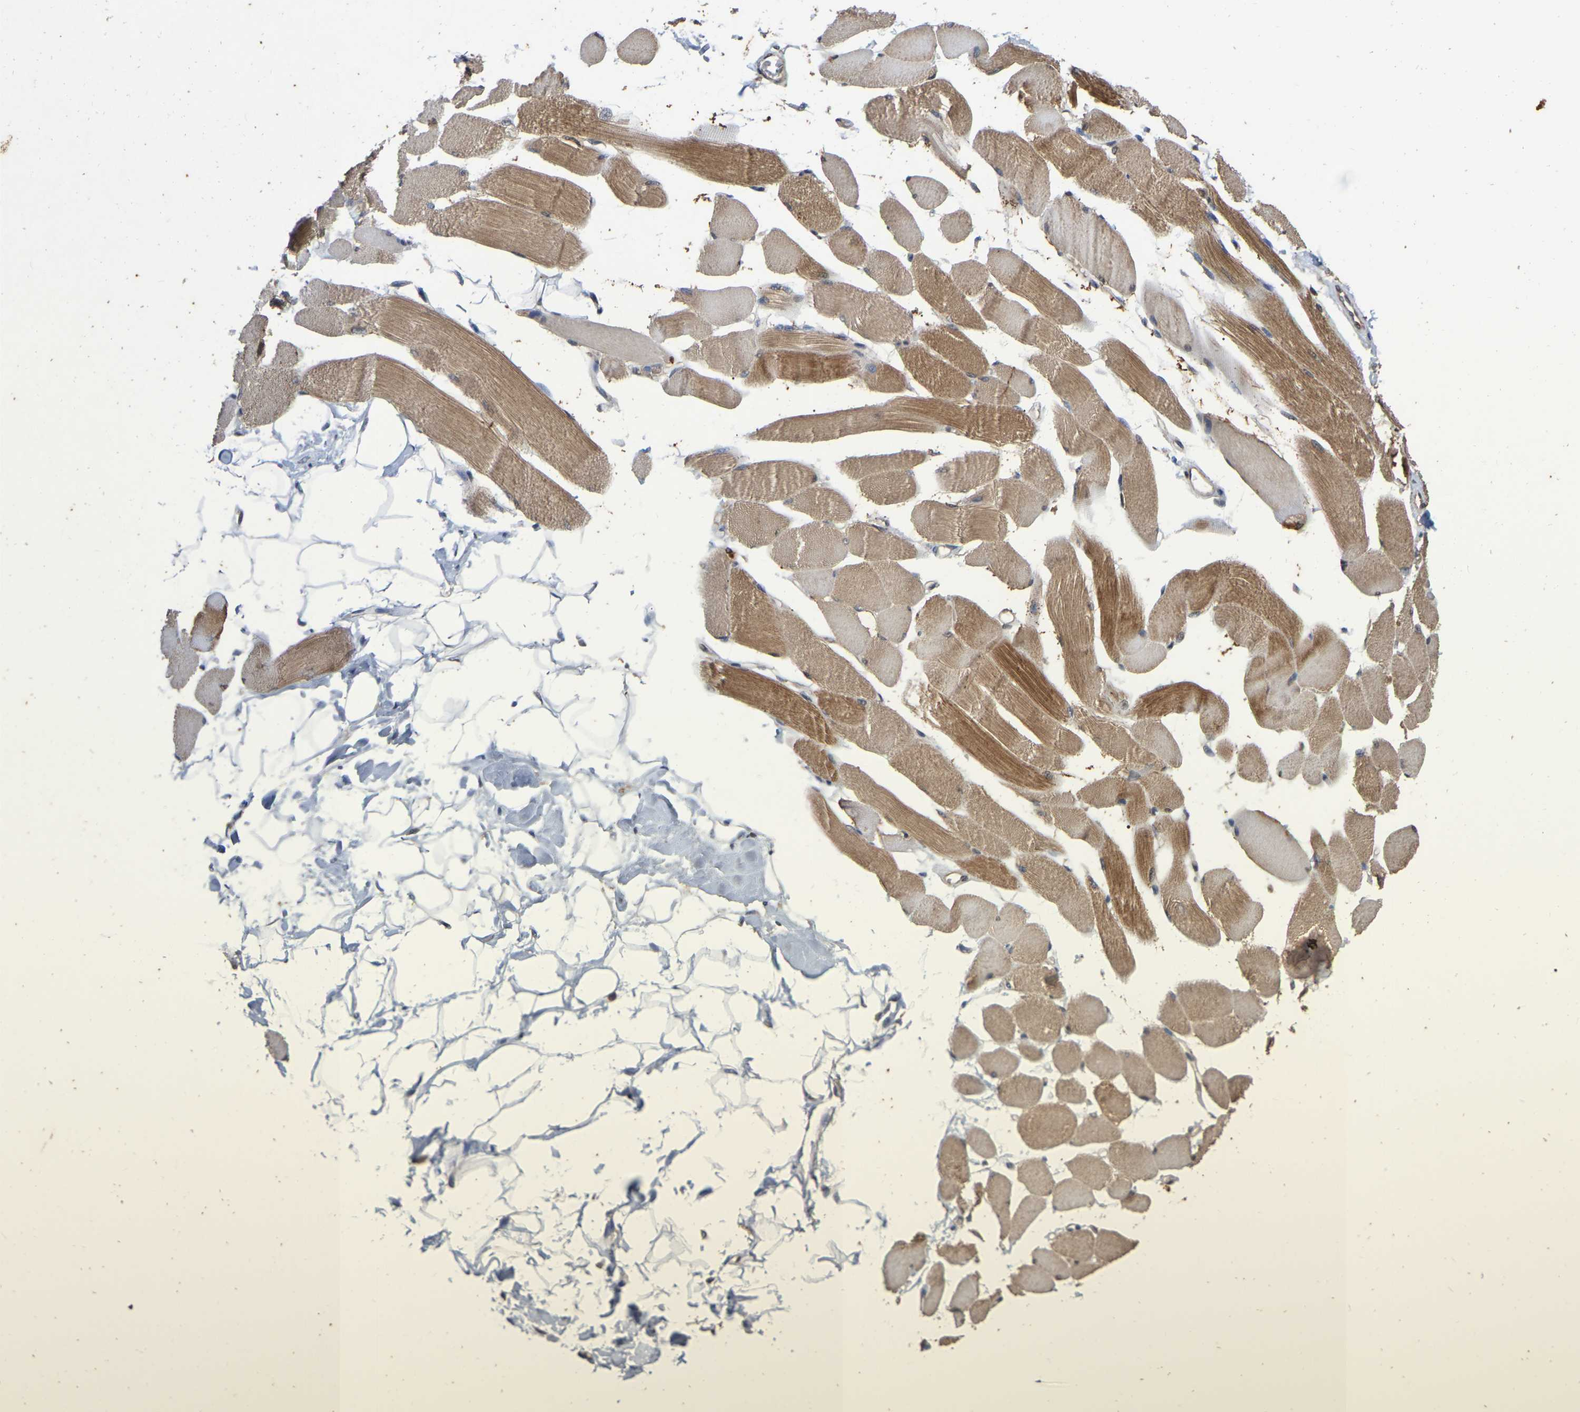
{"staining": {"intensity": "moderate", "quantity": ">75%", "location": "cytoplasmic/membranous"}, "tissue": "skeletal muscle", "cell_type": "Myocytes", "image_type": "normal", "snomed": [{"axis": "morphology", "description": "Normal tissue, NOS"}, {"axis": "topography", "description": "Skeletal muscle"}, {"axis": "topography", "description": "Peripheral nerve tissue"}], "caption": "A histopathology image of skeletal muscle stained for a protein demonstrates moderate cytoplasmic/membranous brown staining in myocytes. The staining was performed using DAB (3,3'-diaminobenzidine), with brown indicating positive protein expression. Nuclei are stained blue with hematoxylin.", "gene": "FAM219A", "patient": {"sex": "female", "age": 84}}